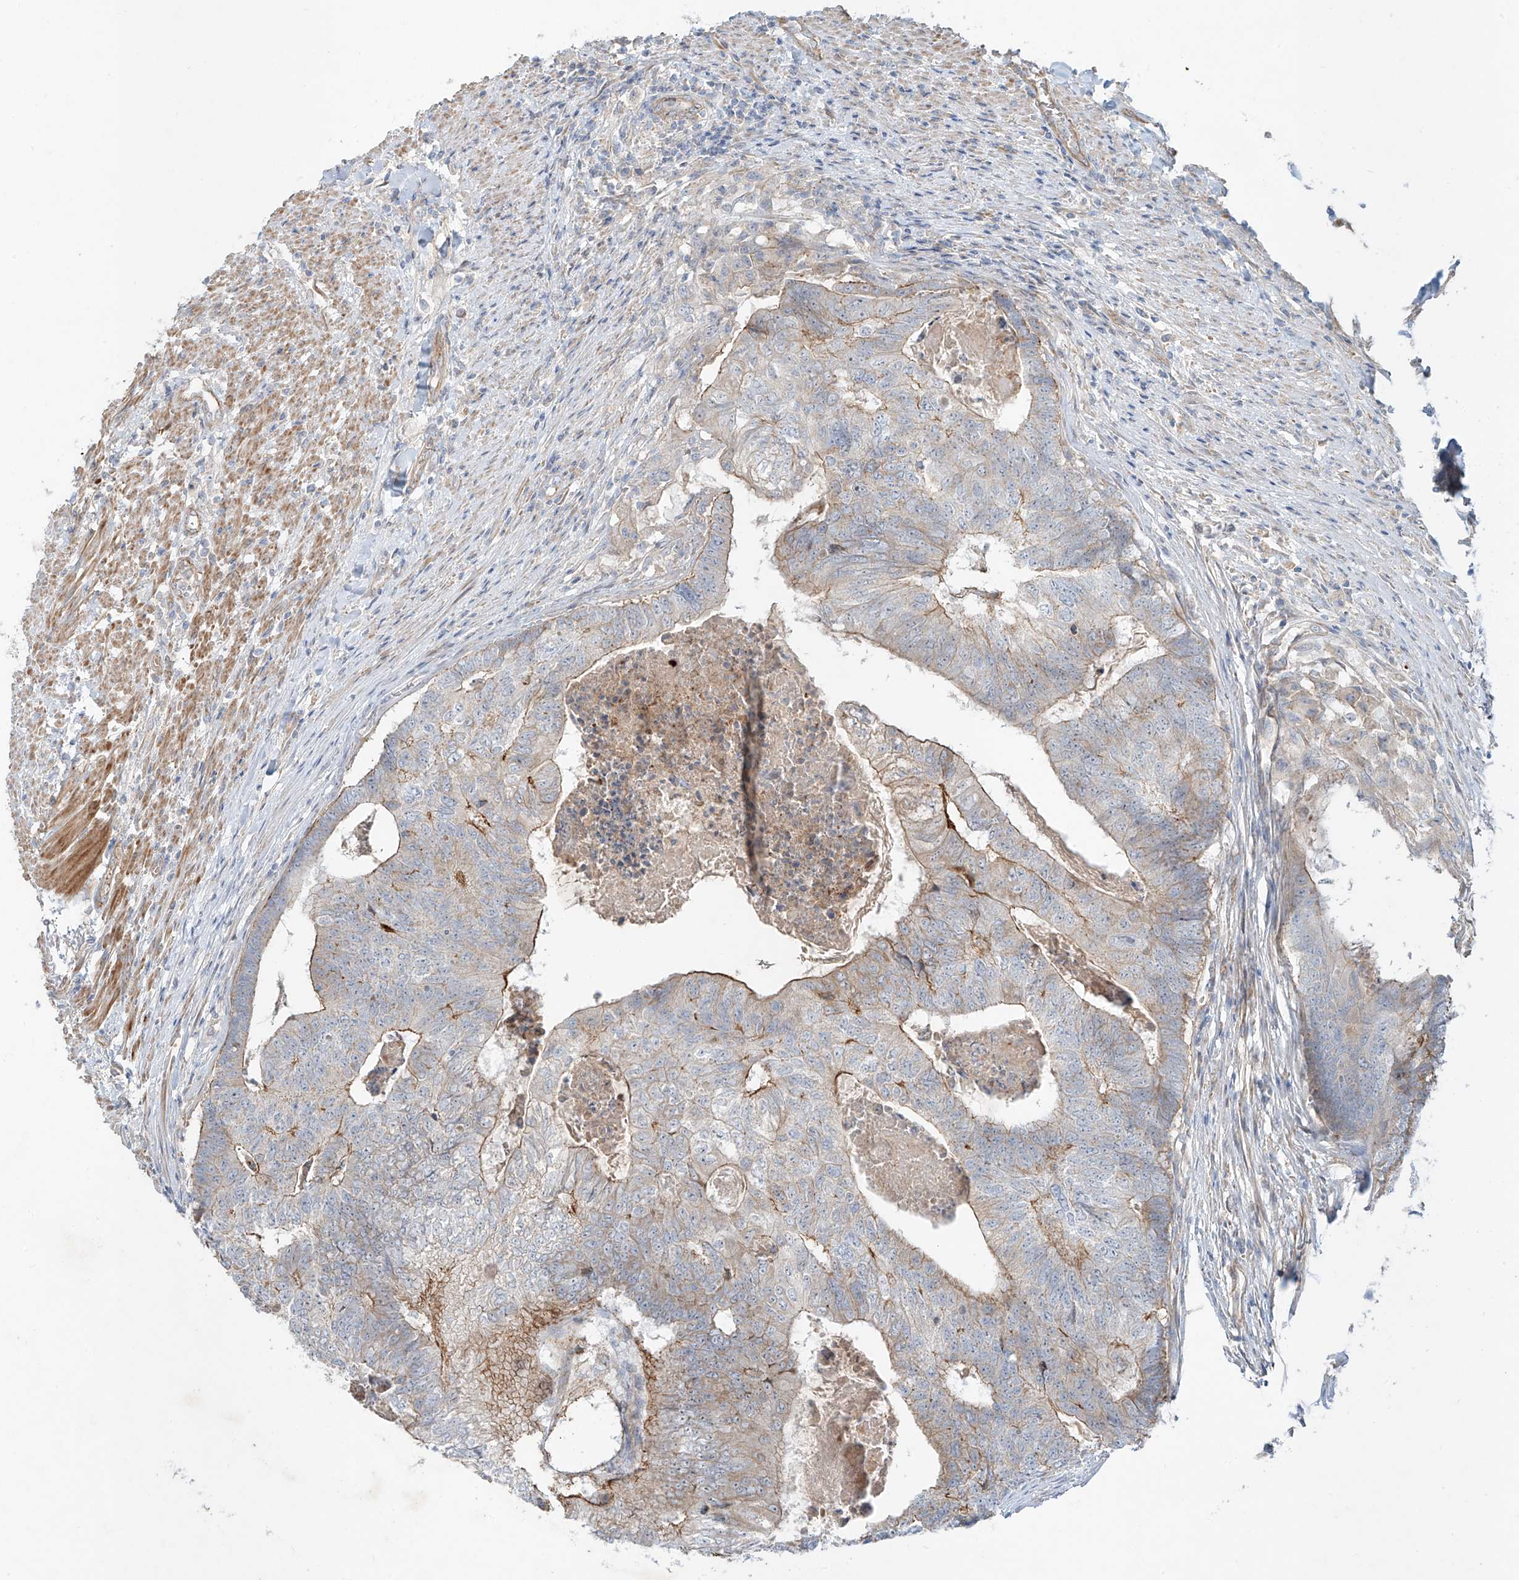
{"staining": {"intensity": "moderate", "quantity": "25%-75%", "location": "cytoplasmic/membranous"}, "tissue": "colorectal cancer", "cell_type": "Tumor cells", "image_type": "cancer", "snomed": [{"axis": "morphology", "description": "Adenocarcinoma, NOS"}, {"axis": "topography", "description": "Colon"}], "caption": "IHC histopathology image of neoplastic tissue: colorectal adenocarcinoma stained using IHC shows medium levels of moderate protein expression localized specifically in the cytoplasmic/membranous of tumor cells, appearing as a cytoplasmic/membranous brown color.", "gene": "AJM1", "patient": {"sex": "female", "age": 67}}